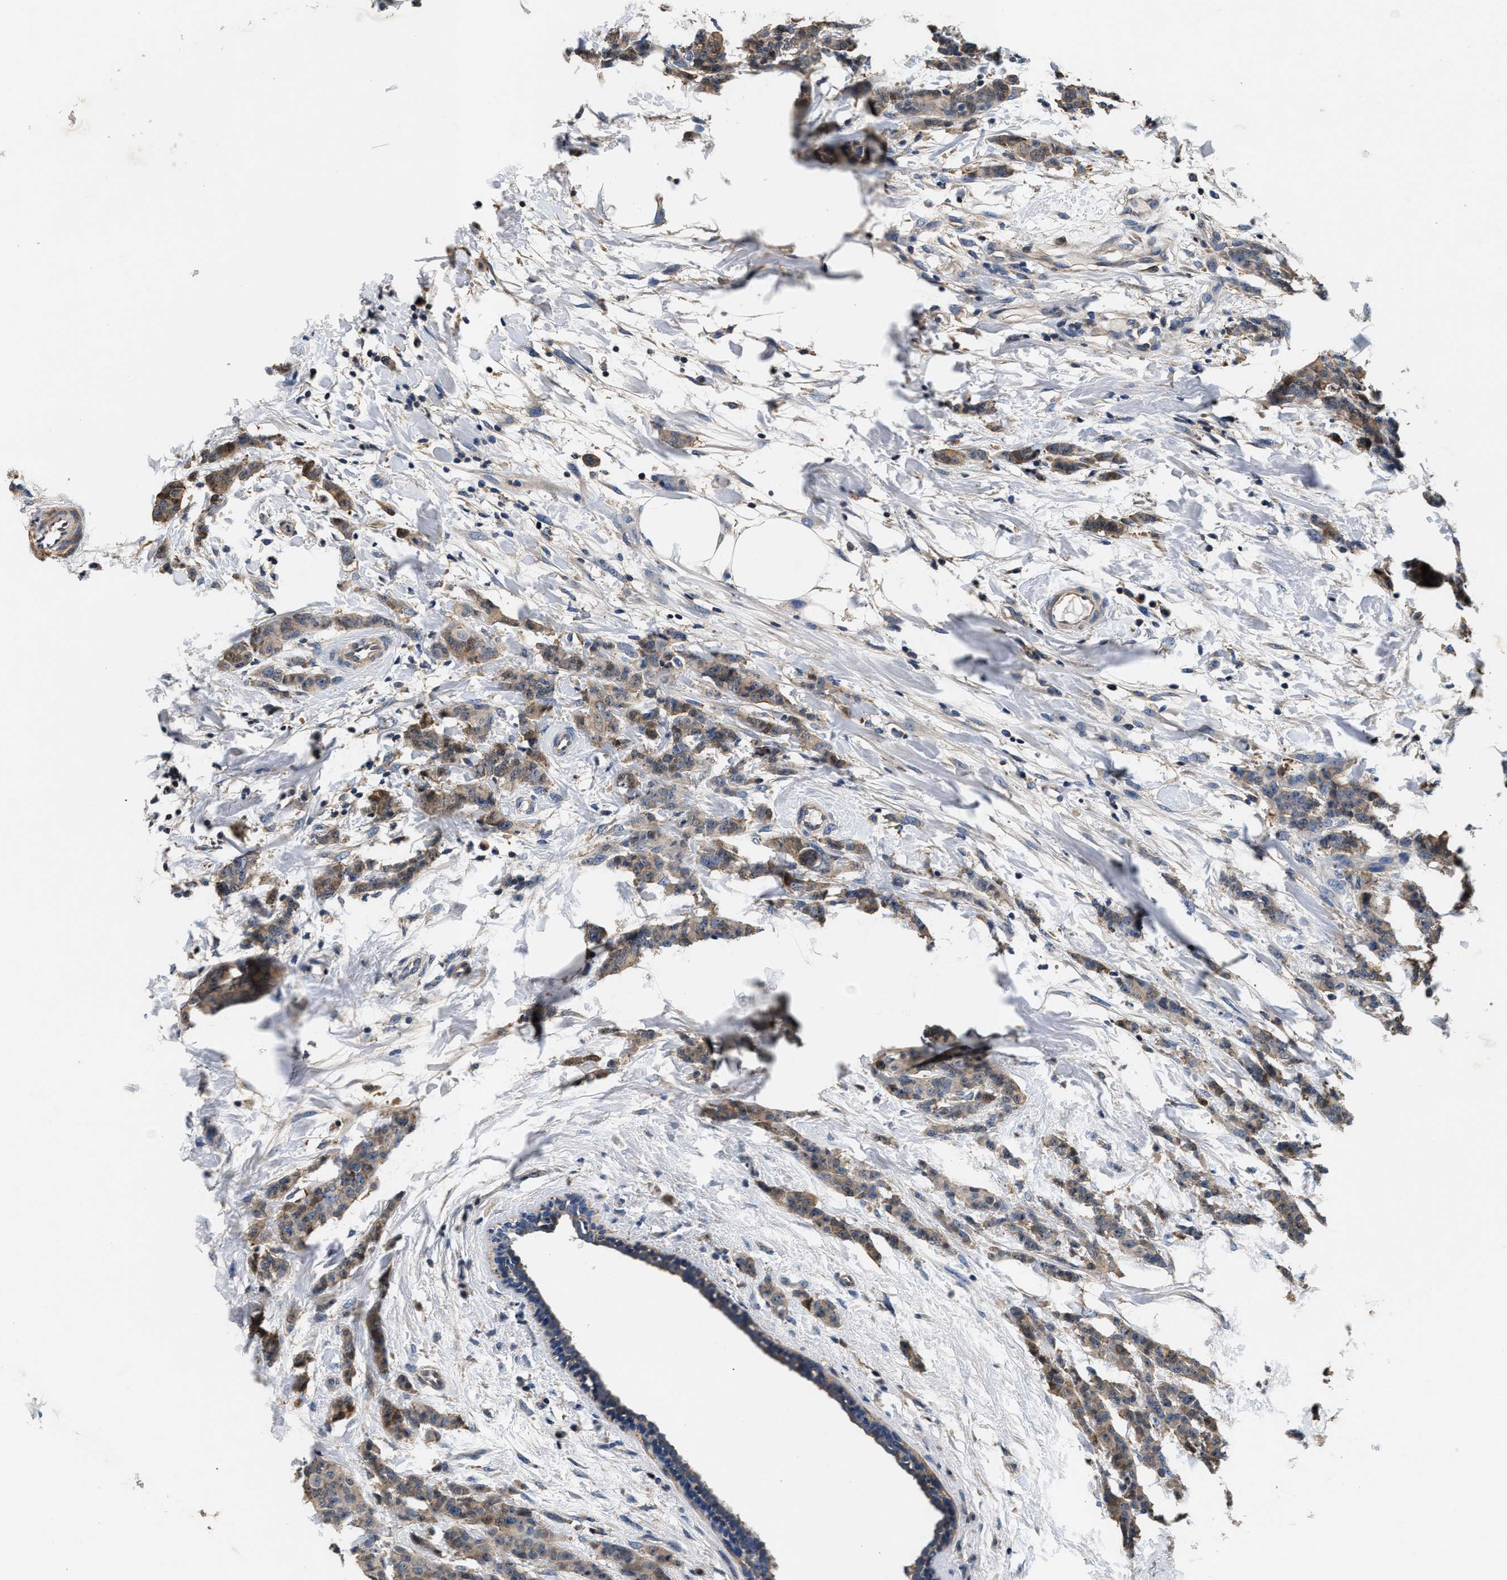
{"staining": {"intensity": "moderate", "quantity": ">75%", "location": "cytoplasmic/membranous"}, "tissue": "breast cancer", "cell_type": "Tumor cells", "image_type": "cancer", "snomed": [{"axis": "morphology", "description": "Normal tissue, NOS"}, {"axis": "morphology", "description": "Duct carcinoma"}, {"axis": "topography", "description": "Breast"}], "caption": "Breast invasive ductal carcinoma stained with DAB (3,3'-diaminobenzidine) immunohistochemistry (IHC) exhibits medium levels of moderate cytoplasmic/membranous staining in about >75% of tumor cells. Immunohistochemistry stains the protein in brown and the nuclei are stained blue.", "gene": "ANKIB1", "patient": {"sex": "female", "age": 40}}